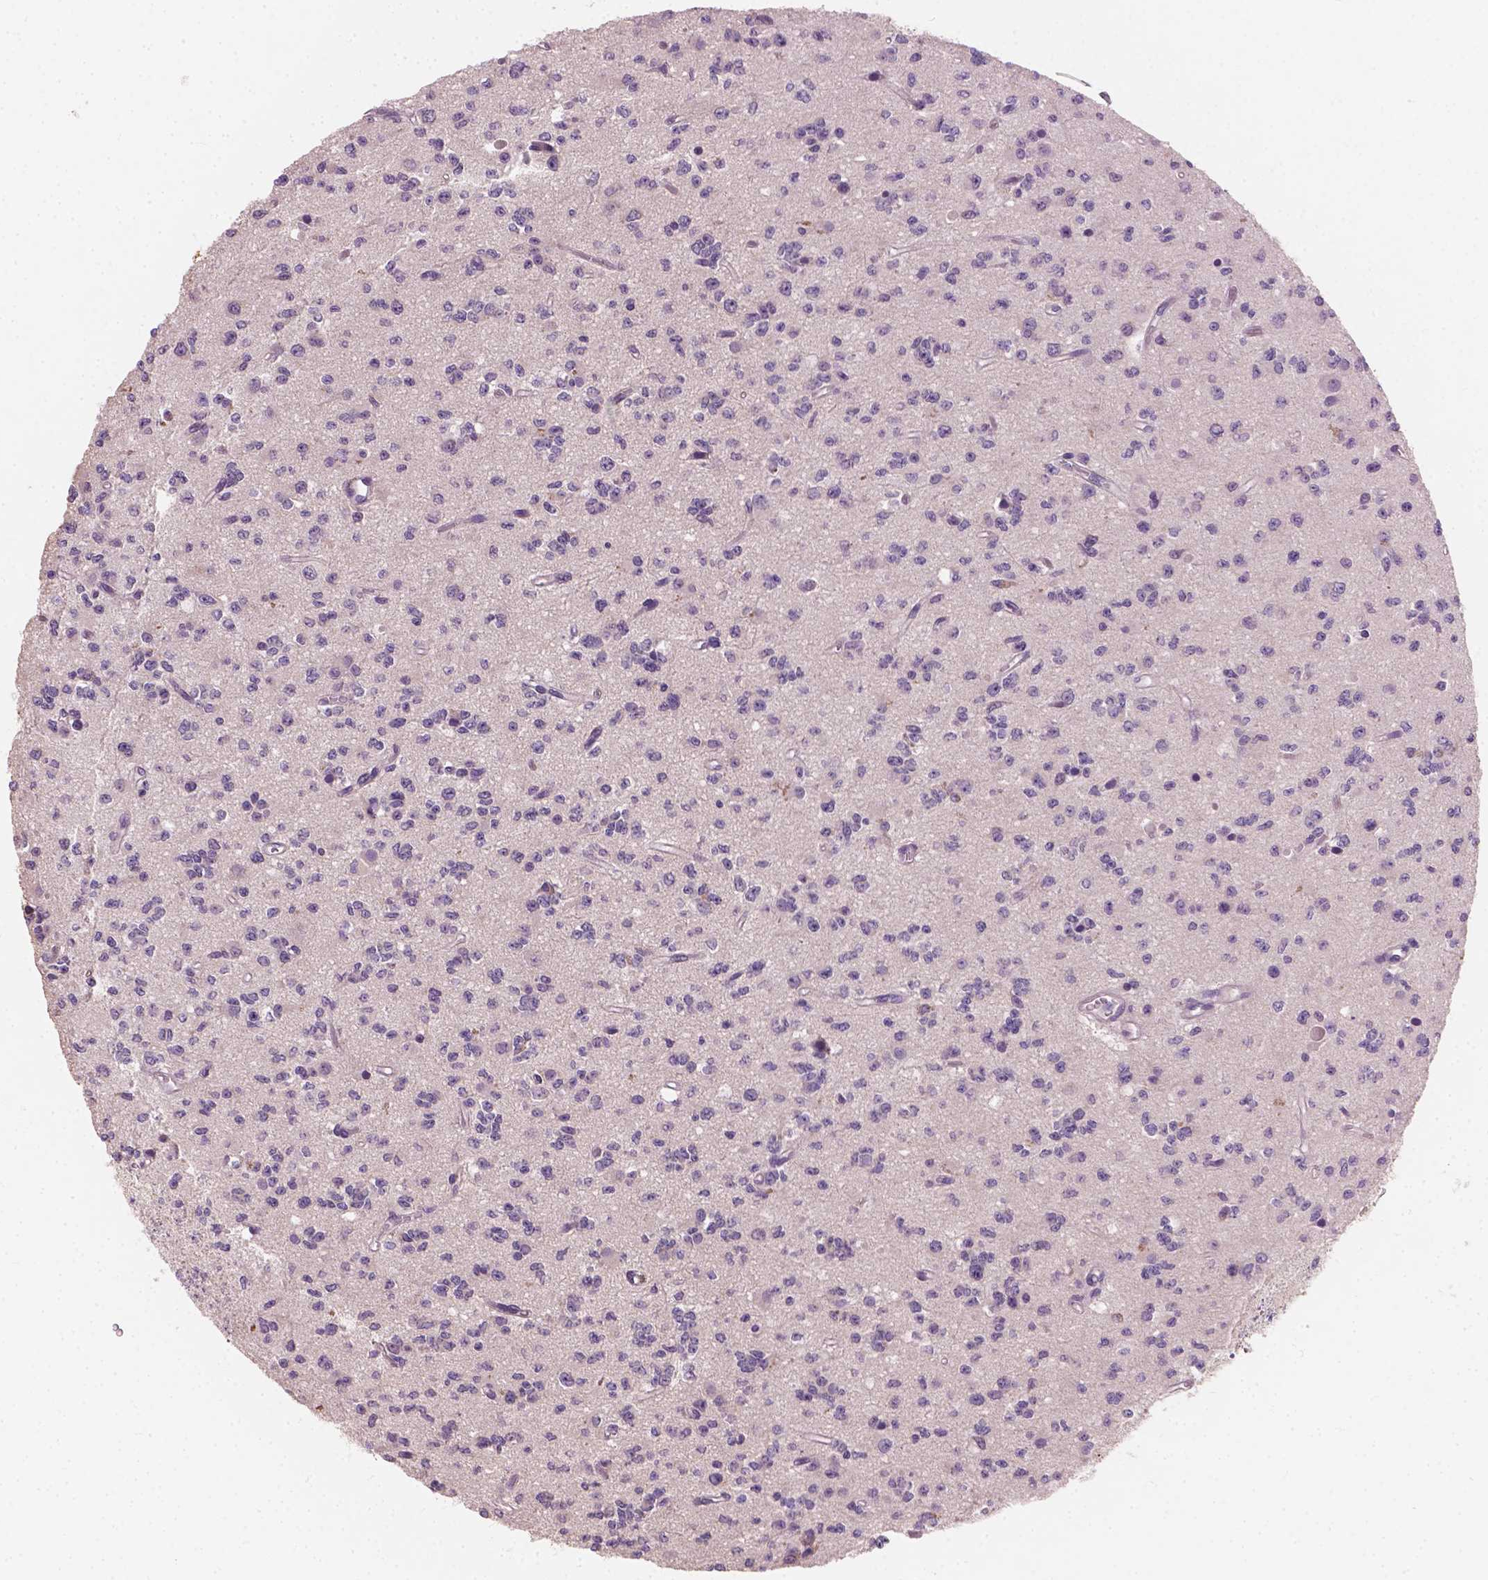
{"staining": {"intensity": "negative", "quantity": "none", "location": "none"}, "tissue": "glioma", "cell_type": "Tumor cells", "image_type": "cancer", "snomed": [{"axis": "morphology", "description": "Glioma, malignant, Low grade"}, {"axis": "topography", "description": "Brain"}], "caption": "An immunohistochemistry histopathology image of malignant glioma (low-grade) is shown. There is no staining in tumor cells of malignant glioma (low-grade). The staining is performed using DAB brown chromogen with nuclei counter-stained in using hematoxylin.", "gene": "KRT17", "patient": {"sex": "female", "age": 45}}